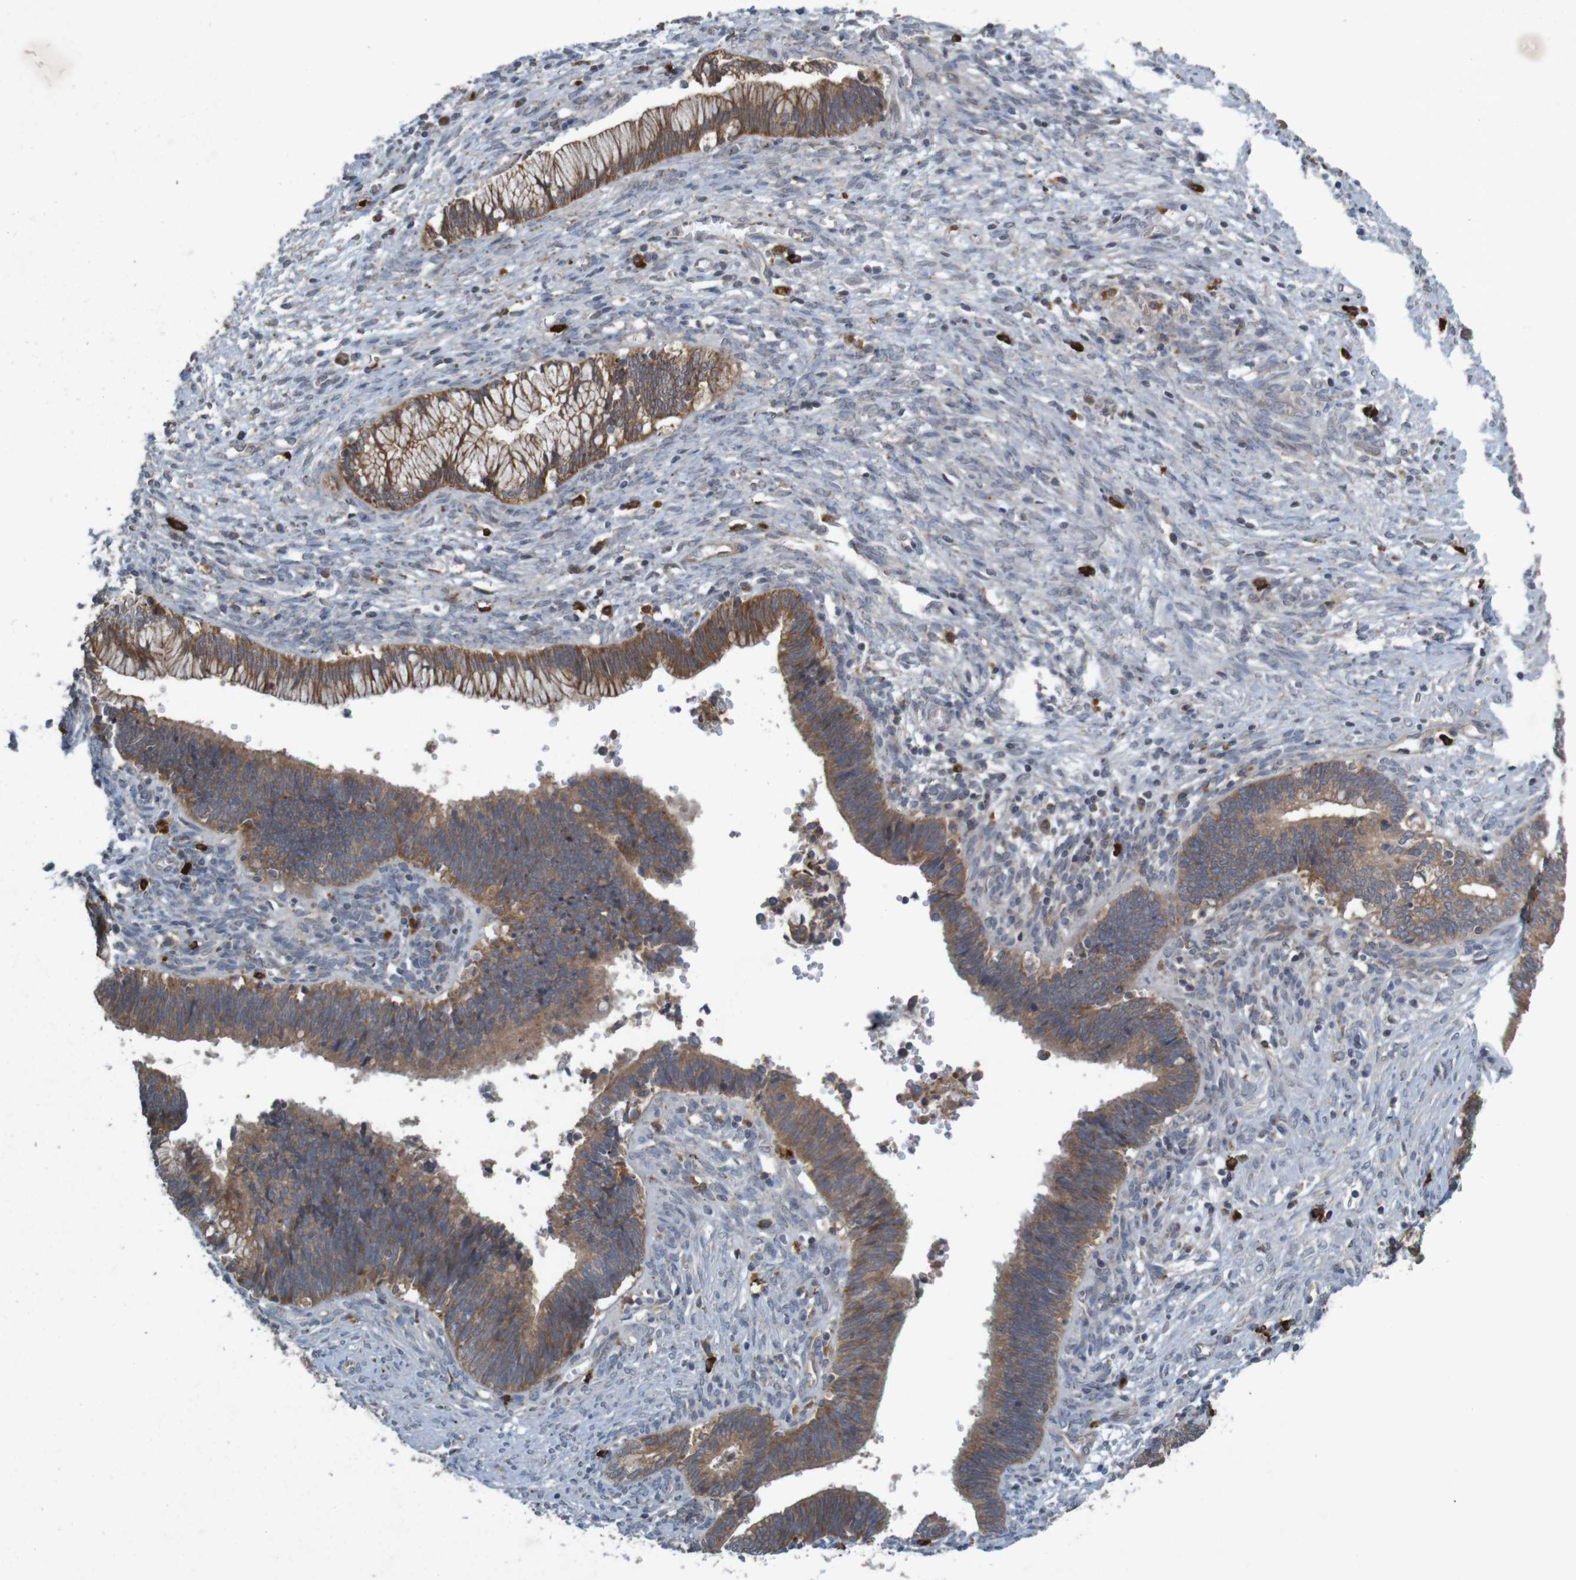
{"staining": {"intensity": "moderate", "quantity": ">75%", "location": "cytoplasmic/membranous"}, "tissue": "cervical cancer", "cell_type": "Tumor cells", "image_type": "cancer", "snomed": [{"axis": "morphology", "description": "Adenocarcinoma, NOS"}, {"axis": "topography", "description": "Cervix"}], "caption": "High-power microscopy captured an IHC micrograph of adenocarcinoma (cervical), revealing moderate cytoplasmic/membranous expression in about >75% of tumor cells. (Brightfield microscopy of DAB IHC at high magnification).", "gene": "B3GAT2", "patient": {"sex": "female", "age": 44}}